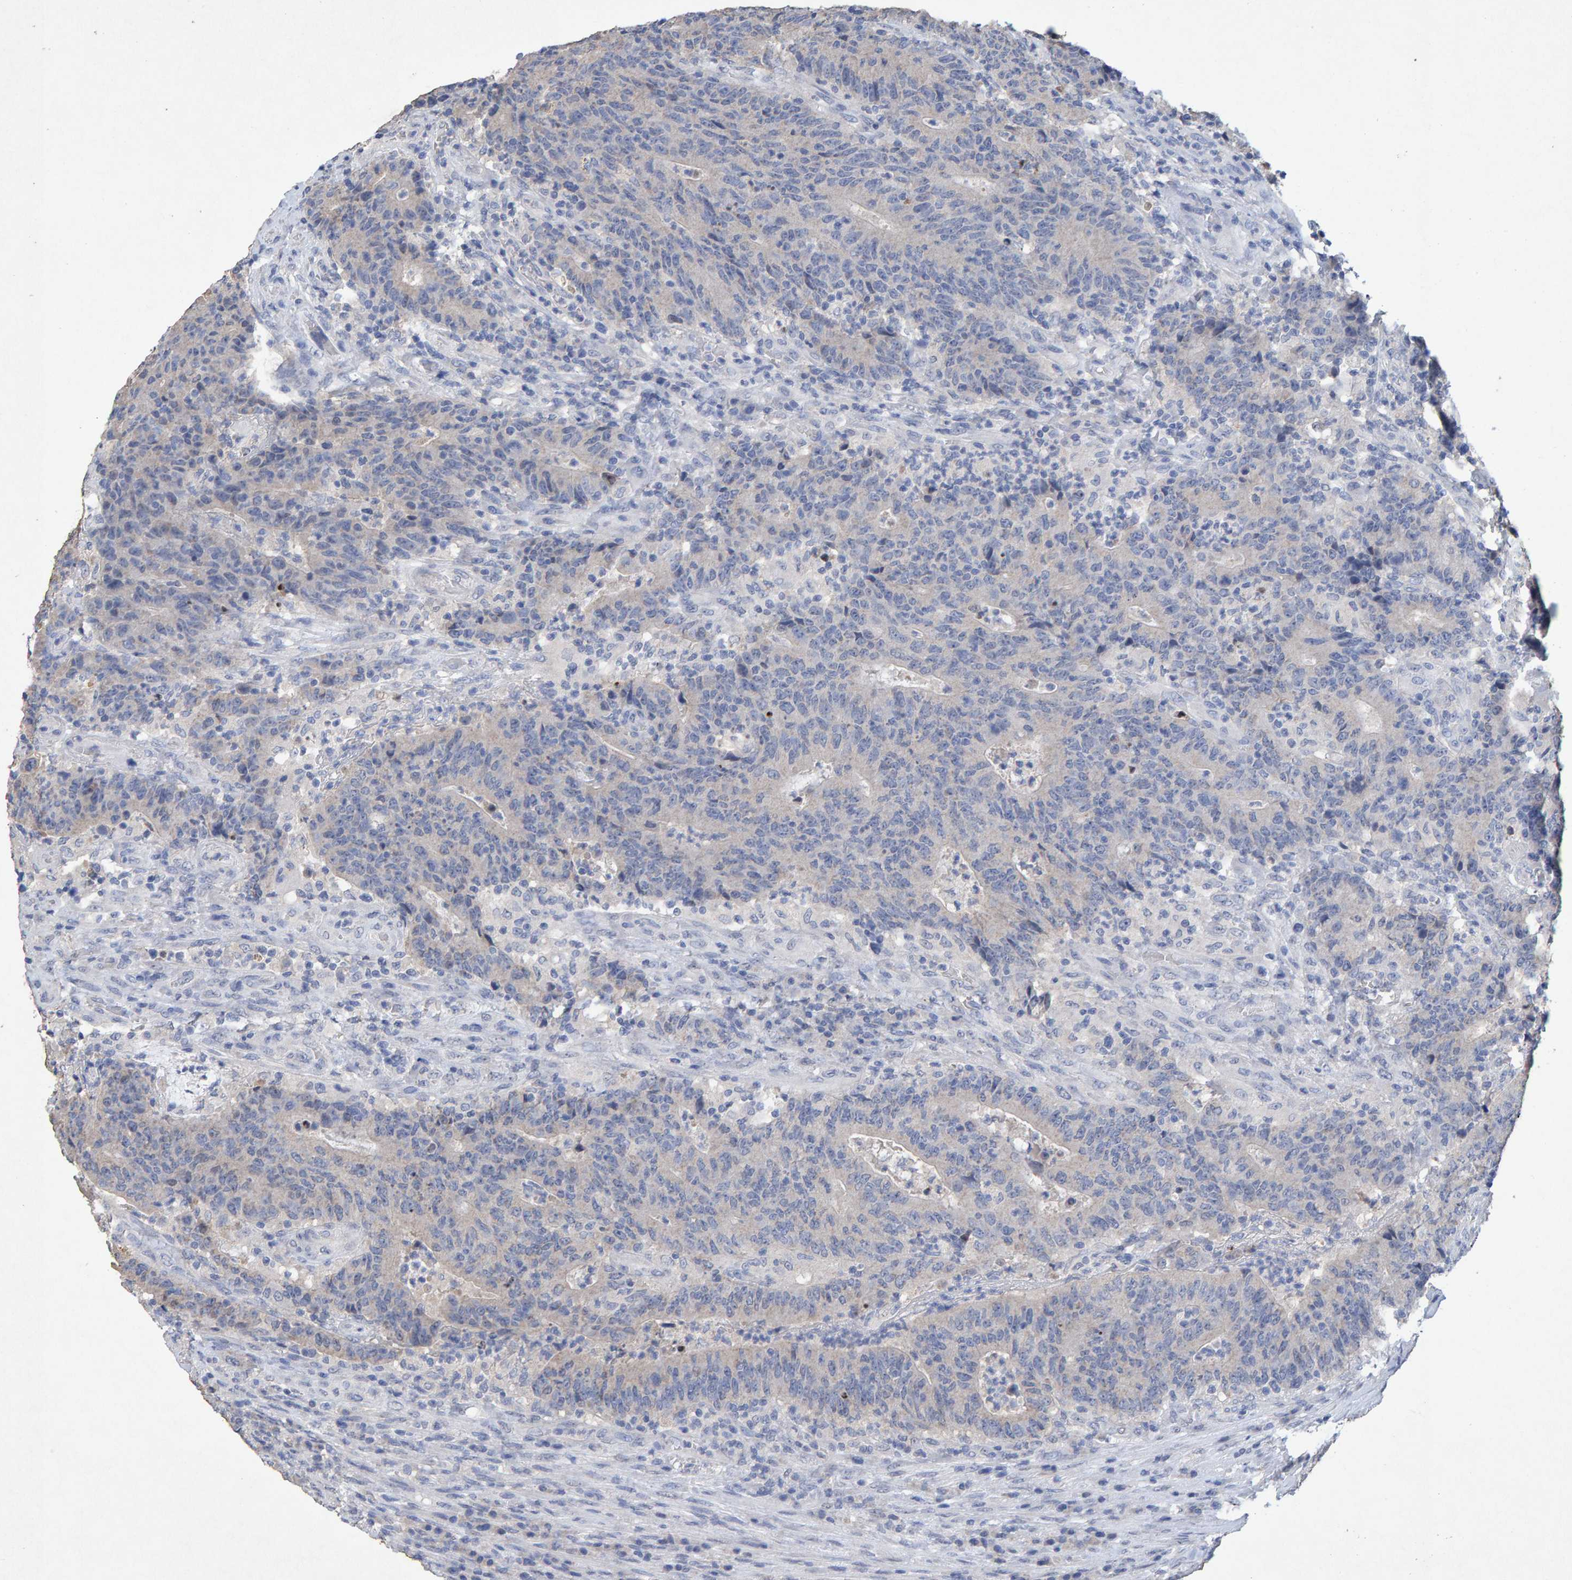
{"staining": {"intensity": "negative", "quantity": "none", "location": "none"}, "tissue": "colorectal cancer", "cell_type": "Tumor cells", "image_type": "cancer", "snomed": [{"axis": "morphology", "description": "Normal tissue, NOS"}, {"axis": "morphology", "description": "Adenocarcinoma, NOS"}, {"axis": "topography", "description": "Colon"}], "caption": "IHC photomicrograph of adenocarcinoma (colorectal) stained for a protein (brown), which shows no expression in tumor cells.", "gene": "CTH", "patient": {"sex": "female", "age": 75}}